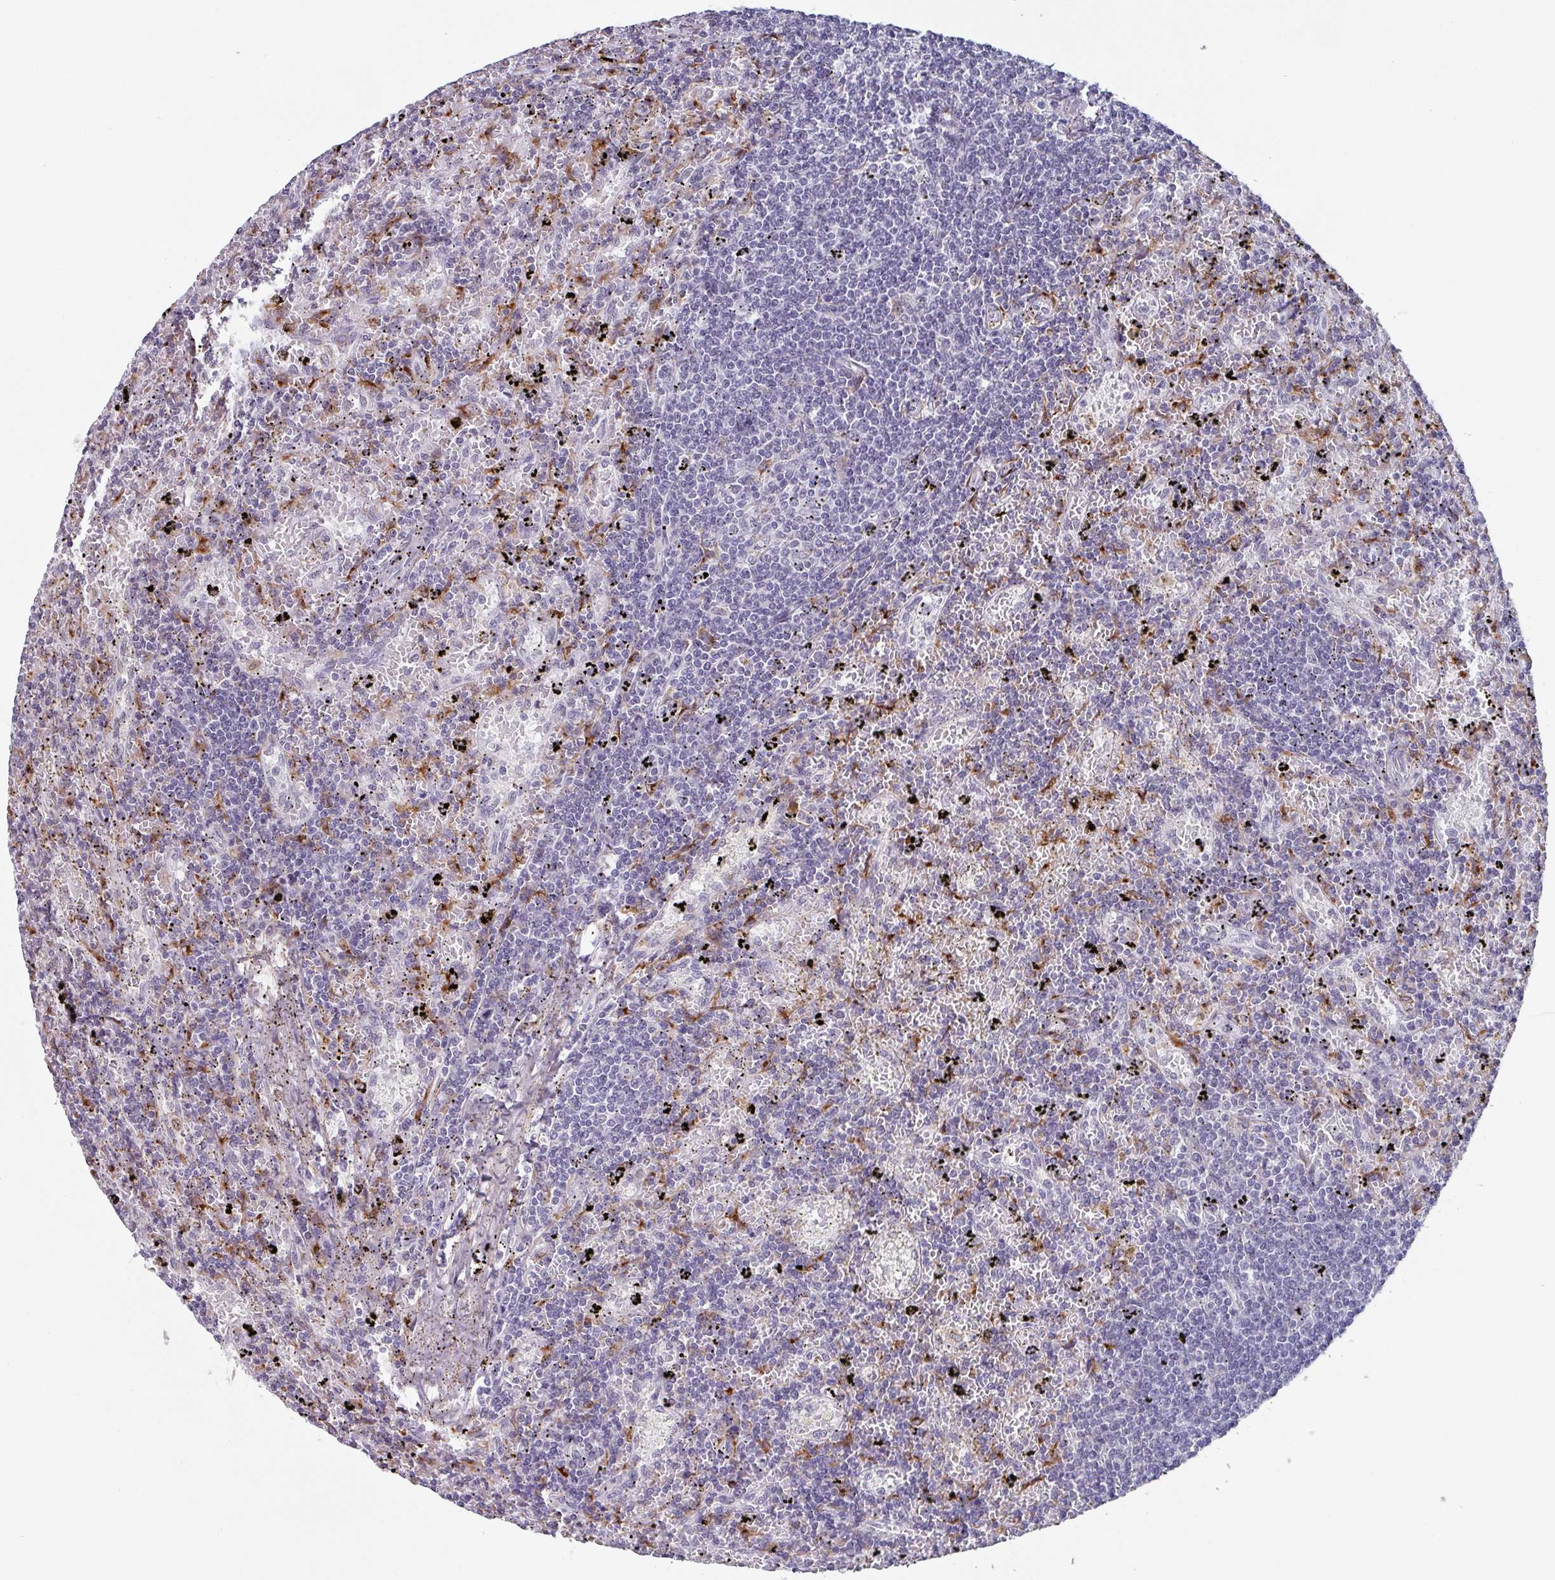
{"staining": {"intensity": "negative", "quantity": "none", "location": "none"}, "tissue": "lymphoma", "cell_type": "Tumor cells", "image_type": "cancer", "snomed": [{"axis": "morphology", "description": "Malignant lymphoma, non-Hodgkin's type, Low grade"}, {"axis": "topography", "description": "Spleen"}], "caption": "Tumor cells show no significant protein positivity in lymphoma.", "gene": "C1QB", "patient": {"sex": "male", "age": 76}}